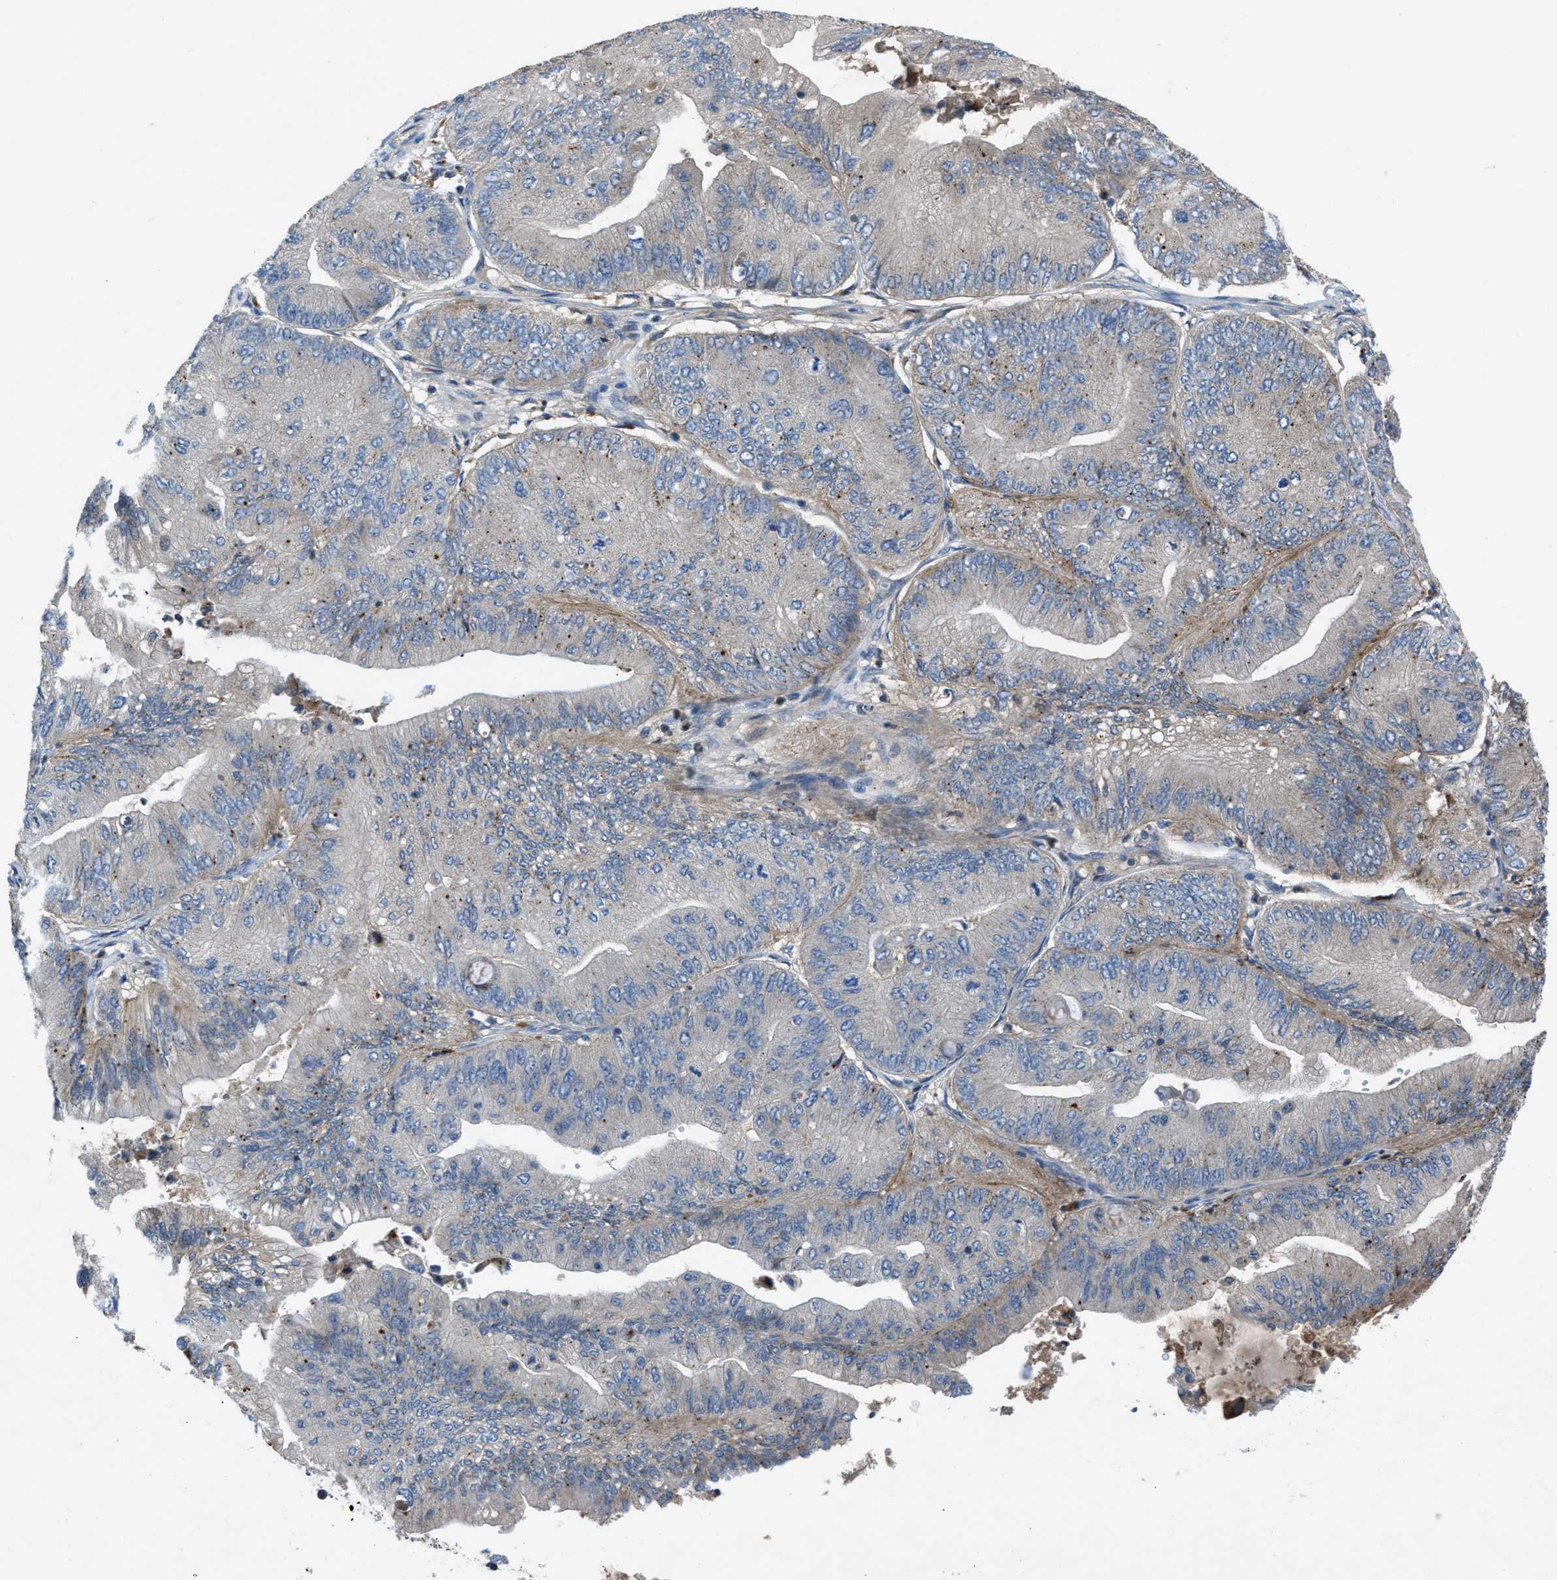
{"staining": {"intensity": "weak", "quantity": "<25%", "location": "cytoplasmic/membranous"}, "tissue": "ovarian cancer", "cell_type": "Tumor cells", "image_type": "cancer", "snomed": [{"axis": "morphology", "description": "Cystadenocarcinoma, mucinous, NOS"}, {"axis": "topography", "description": "Ovary"}], "caption": "An immunohistochemistry (IHC) photomicrograph of mucinous cystadenocarcinoma (ovarian) is shown. There is no staining in tumor cells of mucinous cystadenocarcinoma (ovarian).", "gene": "MAP3K20", "patient": {"sex": "female", "age": 61}}